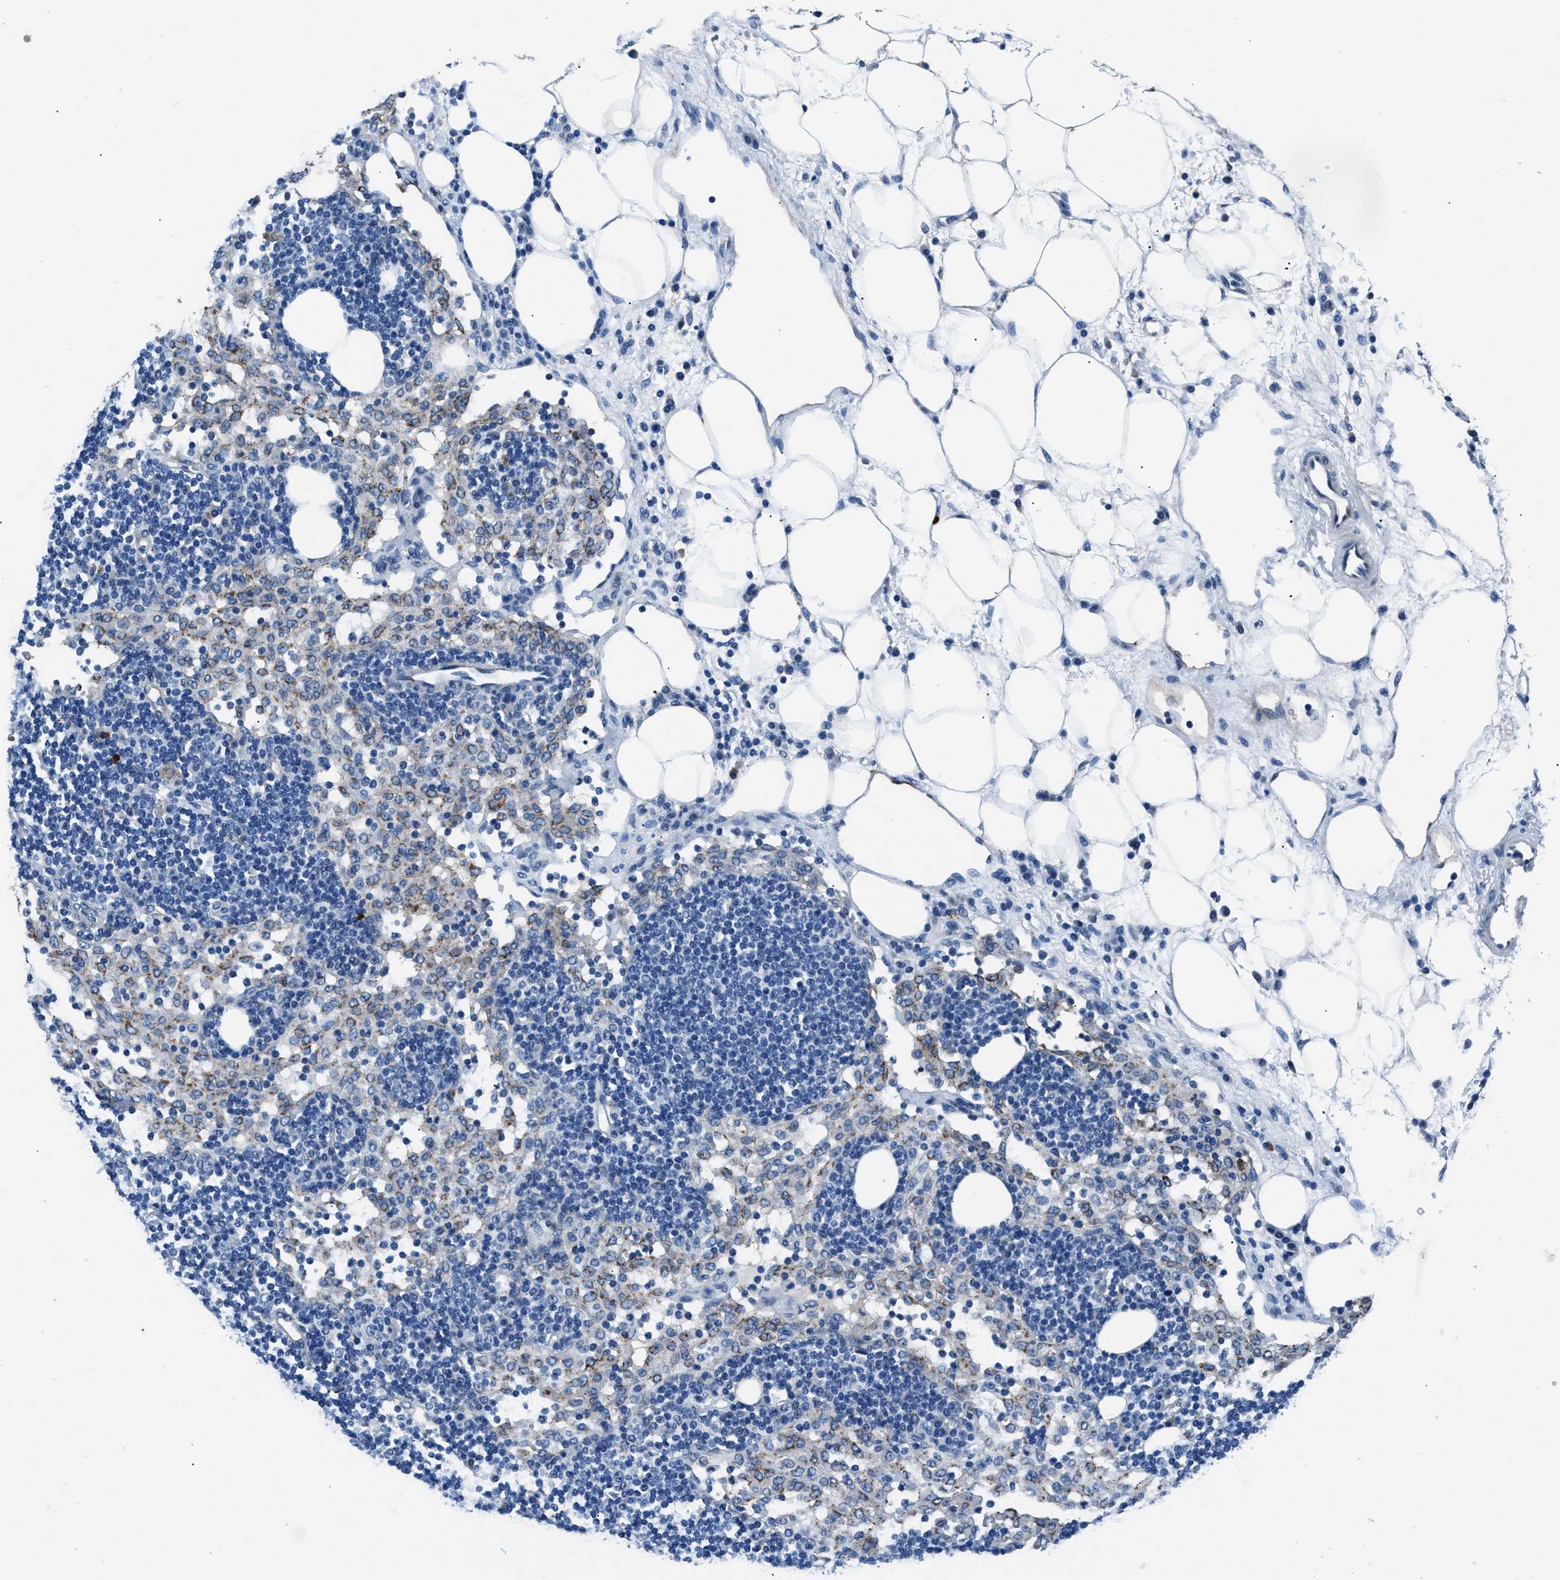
{"staining": {"intensity": "negative", "quantity": "none", "location": "none"}, "tissue": "lymph node", "cell_type": "Germinal center cells", "image_type": "normal", "snomed": [{"axis": "morphology", "description": "Normal tissue, NOS"}, {"axis": "morphology", "description": "Carcinoid, malignant, NOS"}, {"axis": "topography", "description": "Lymph node"}], "caption": "Immunohistochemistry photomicrograph of normal lymph node stained for a protein (brown), which displays no positivity in germinal center cells. The staining was performed using DAB (3,3'-diaminobenzidine) to visualize the protein expression in brown, while the nuclei were stained in blue with hematoxylin (Magnification: 20x).", "gene": "PRTFDC1", "patient": {"sex": "male", "age": 47}}